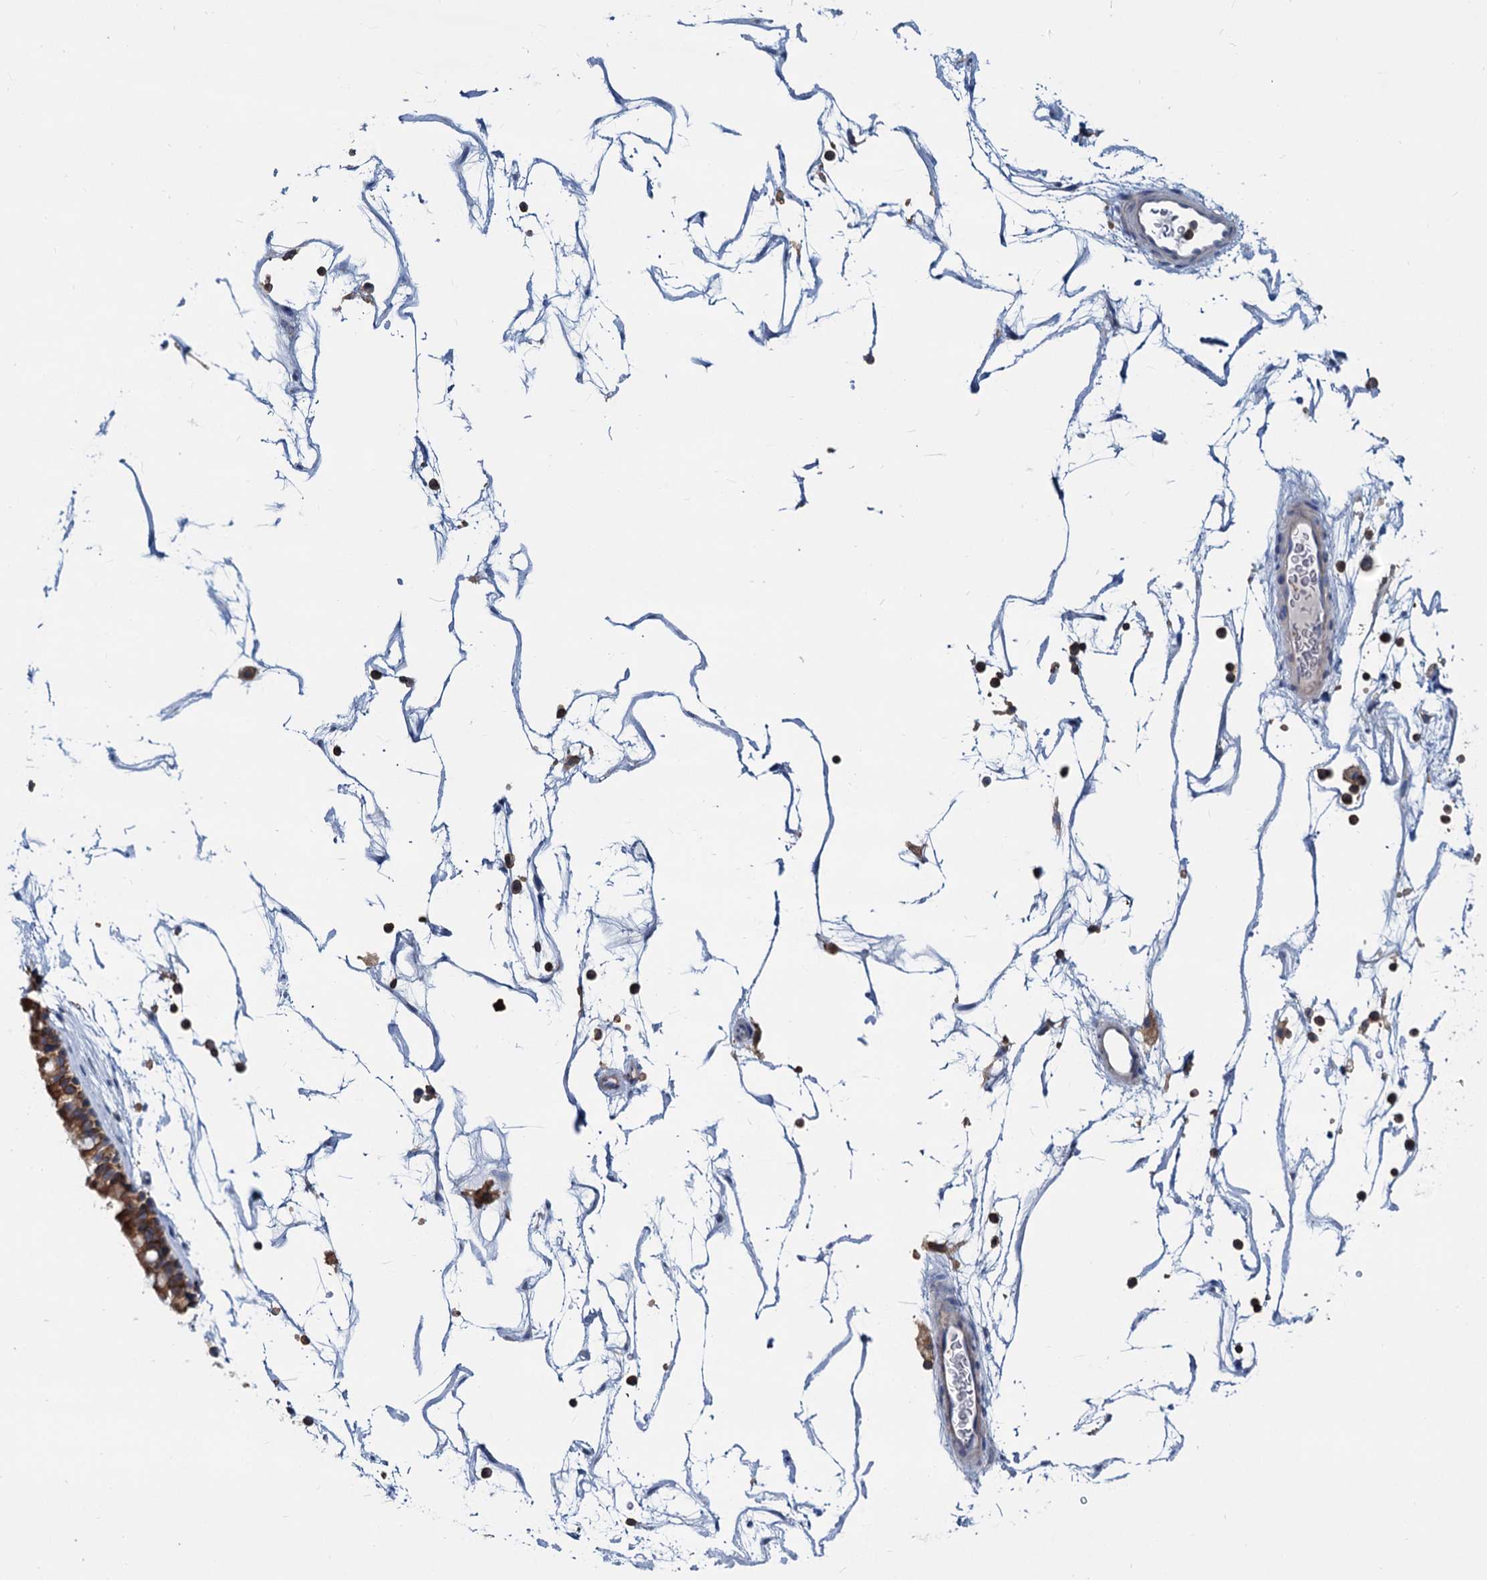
{"staining": {"intensity": "moderate", "quantity": ">75%", "location": "cytoplasmic/membranous"}, "tissue": "nasopharynx", "cell_type": "Respiratory epithelial cells", "image_type": "normal", "snomed": [{"axis": "morphology", "description": "Normal tissue, NOS"}, {"axis": "topography", "description": "Nasopharynx"}], "caption": "Immunohistochemical staining of unremarkable nasopharynx reveals moderate cytoplasmic/membranous protein staining in about >75% of respiratory epithelial cells.", "gene": "LRCH4", "patient": {"sex": "male", "age": 64}}